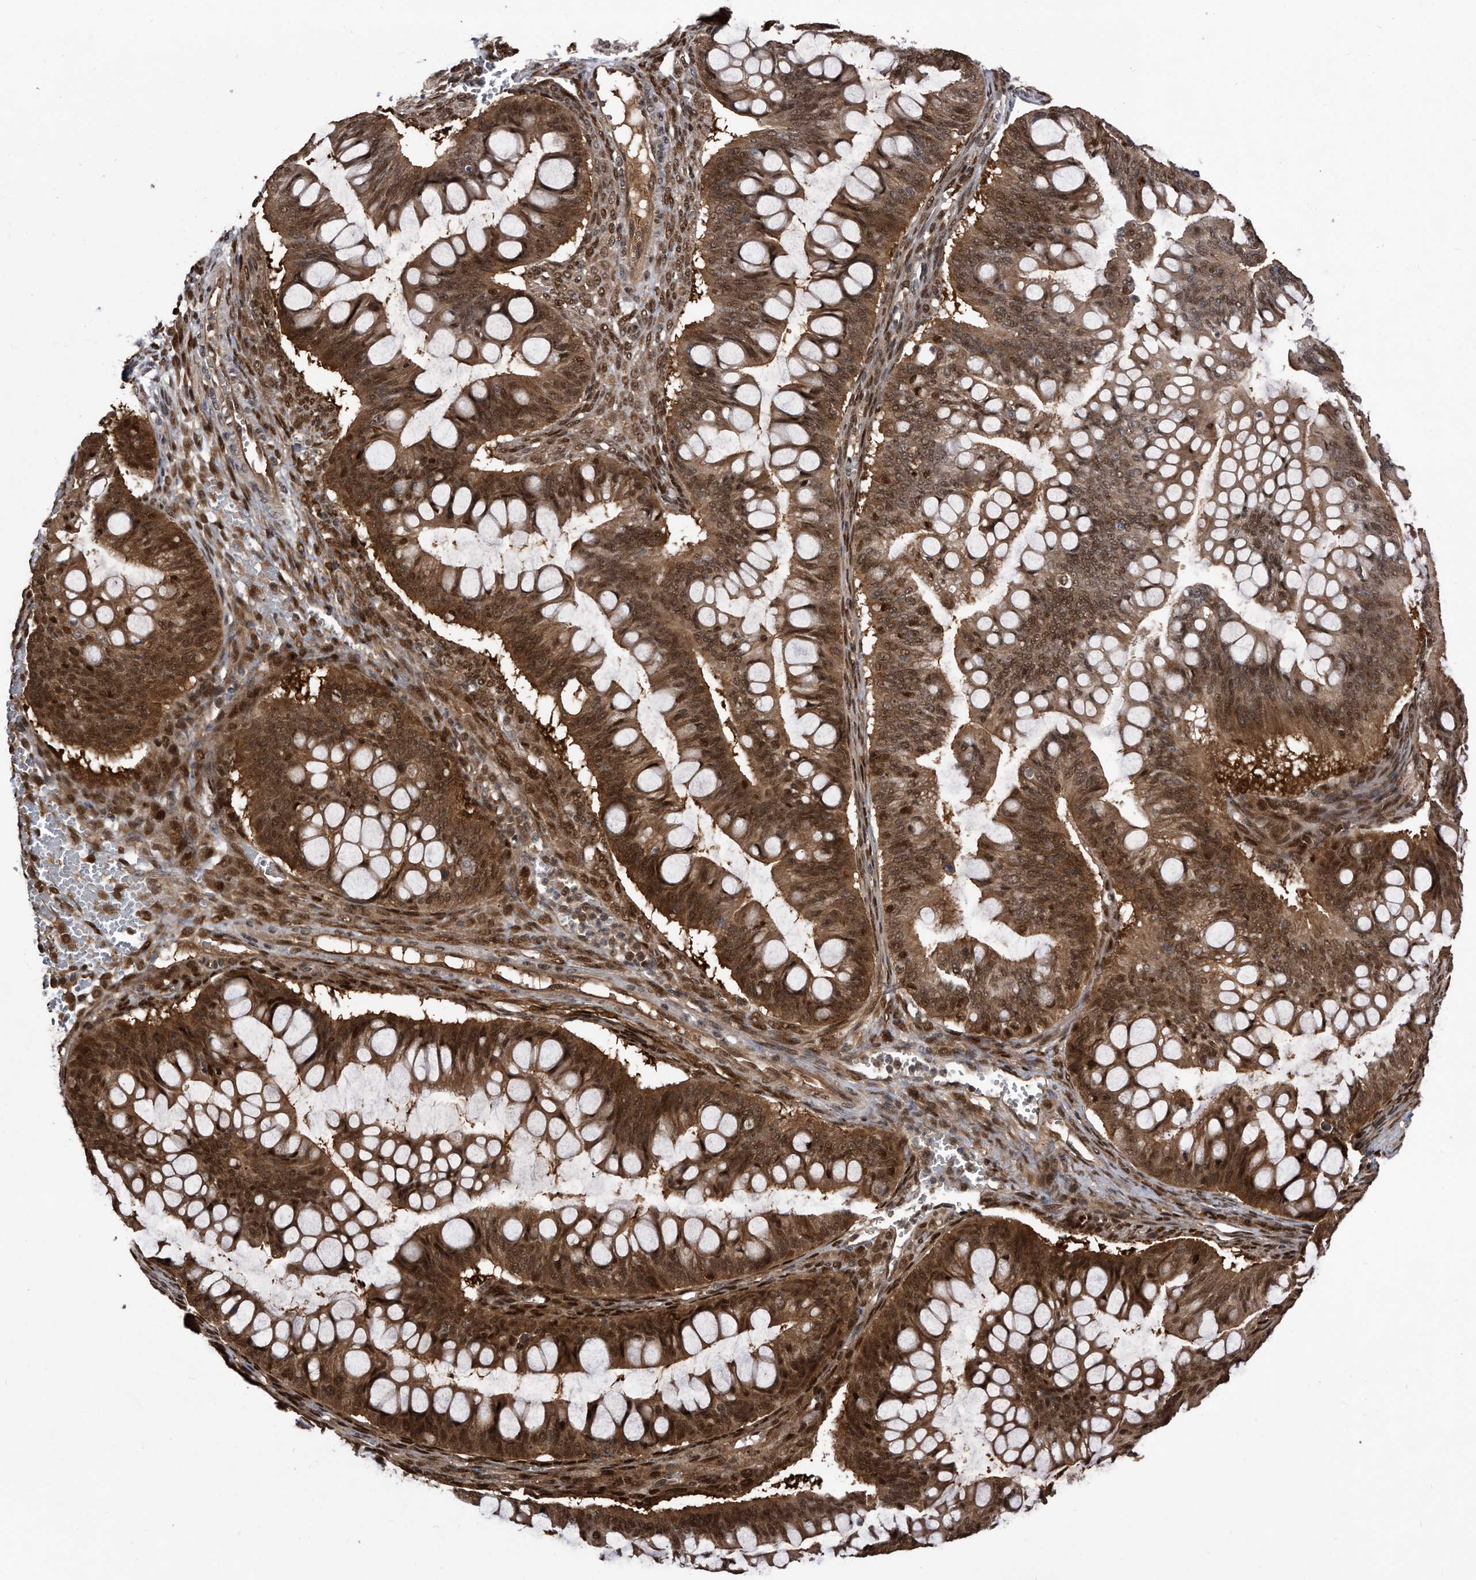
{"staining": {"intensity": "strong", "quantity": ">75%", "location": "cytoplasmic/membranous,nuclear"}, "tissue": "ovarian cancer", "cell_type": "Tumor cells", "image_type": "cancer", "snomed": [{"axis": "morphology", "description": "Cystadenocarcinoma, mucinous, NOS"}, {"axis": "topography", "description": "Ovary"}], "caption": "Ovarian mucinous cystadenocarcinoma stained with immunohistochemistry exhibits strong cytoplasmic/membranous and nuclear positivity in approximately >75% of tumor cells.", "gene": "RAD23B", "patient": {"sex": "female", "age": 73}}